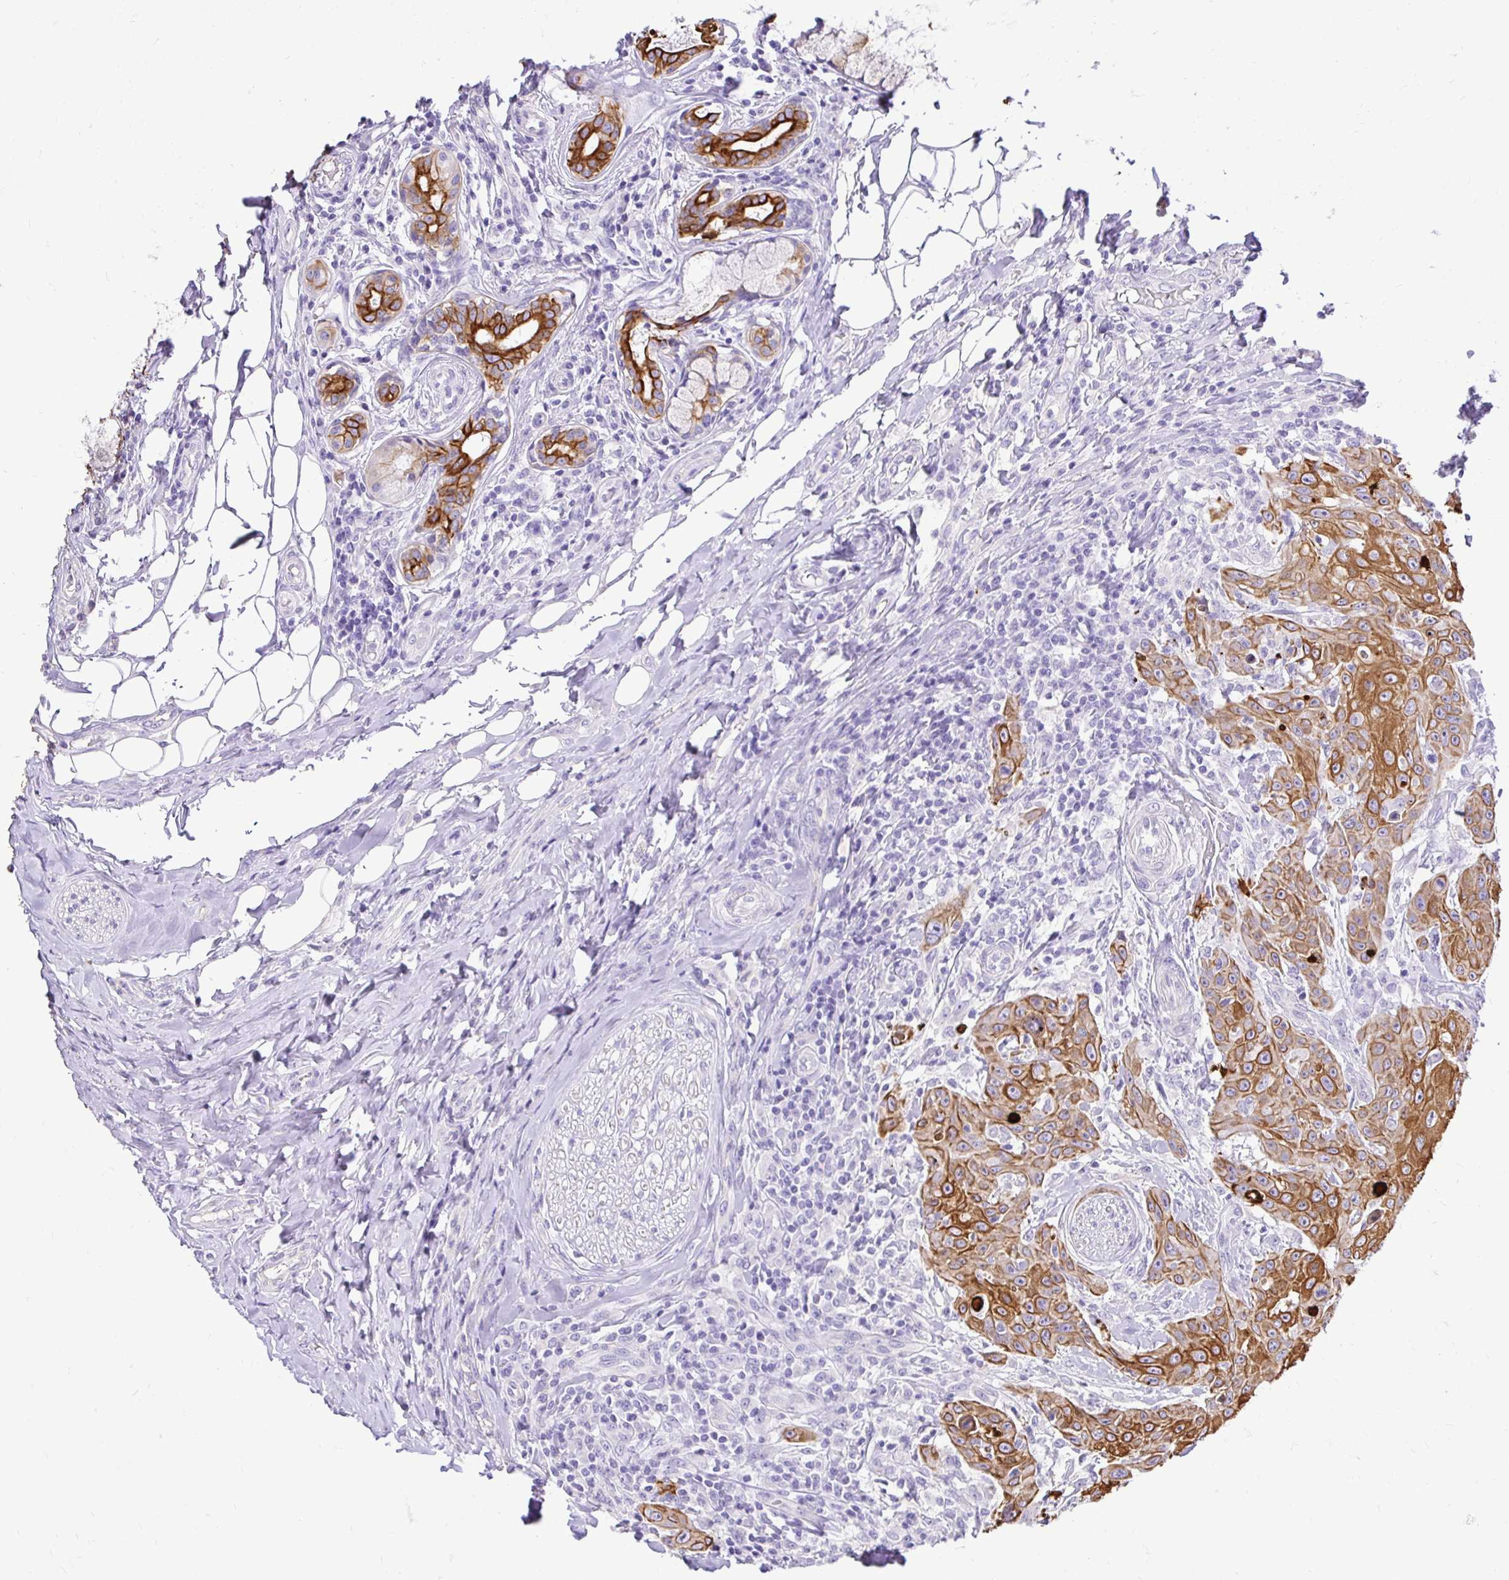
{"staining": {"intensity": "moderate", "quantity": ">75%", "location": "cytoplasmic/membranous"}, "tissue": "head and neck cancer", "cell_type": "Tumor cells", "image_type": "cancer", "snomed": [{"axis": "morphology", "description": "Normal tissue, NOS"}, {"axis": "morphology", "description": "Squamous cell carcinoma, NOS"}, {"axis": "topography", "description": "Oral tissue"}, {"axis": "topography", "description": "Head-Neck"}], "caption": "This histopathology image shows immunohistochemistry (IHC) staining of human head and neck cancer (squamous cell carcinoma), with medium moderate cytoplasmic/membranous positivity in about >75% of tumor cells.", "gene": "TAF1D", "patient": {"sex": "female", "age": 55}}